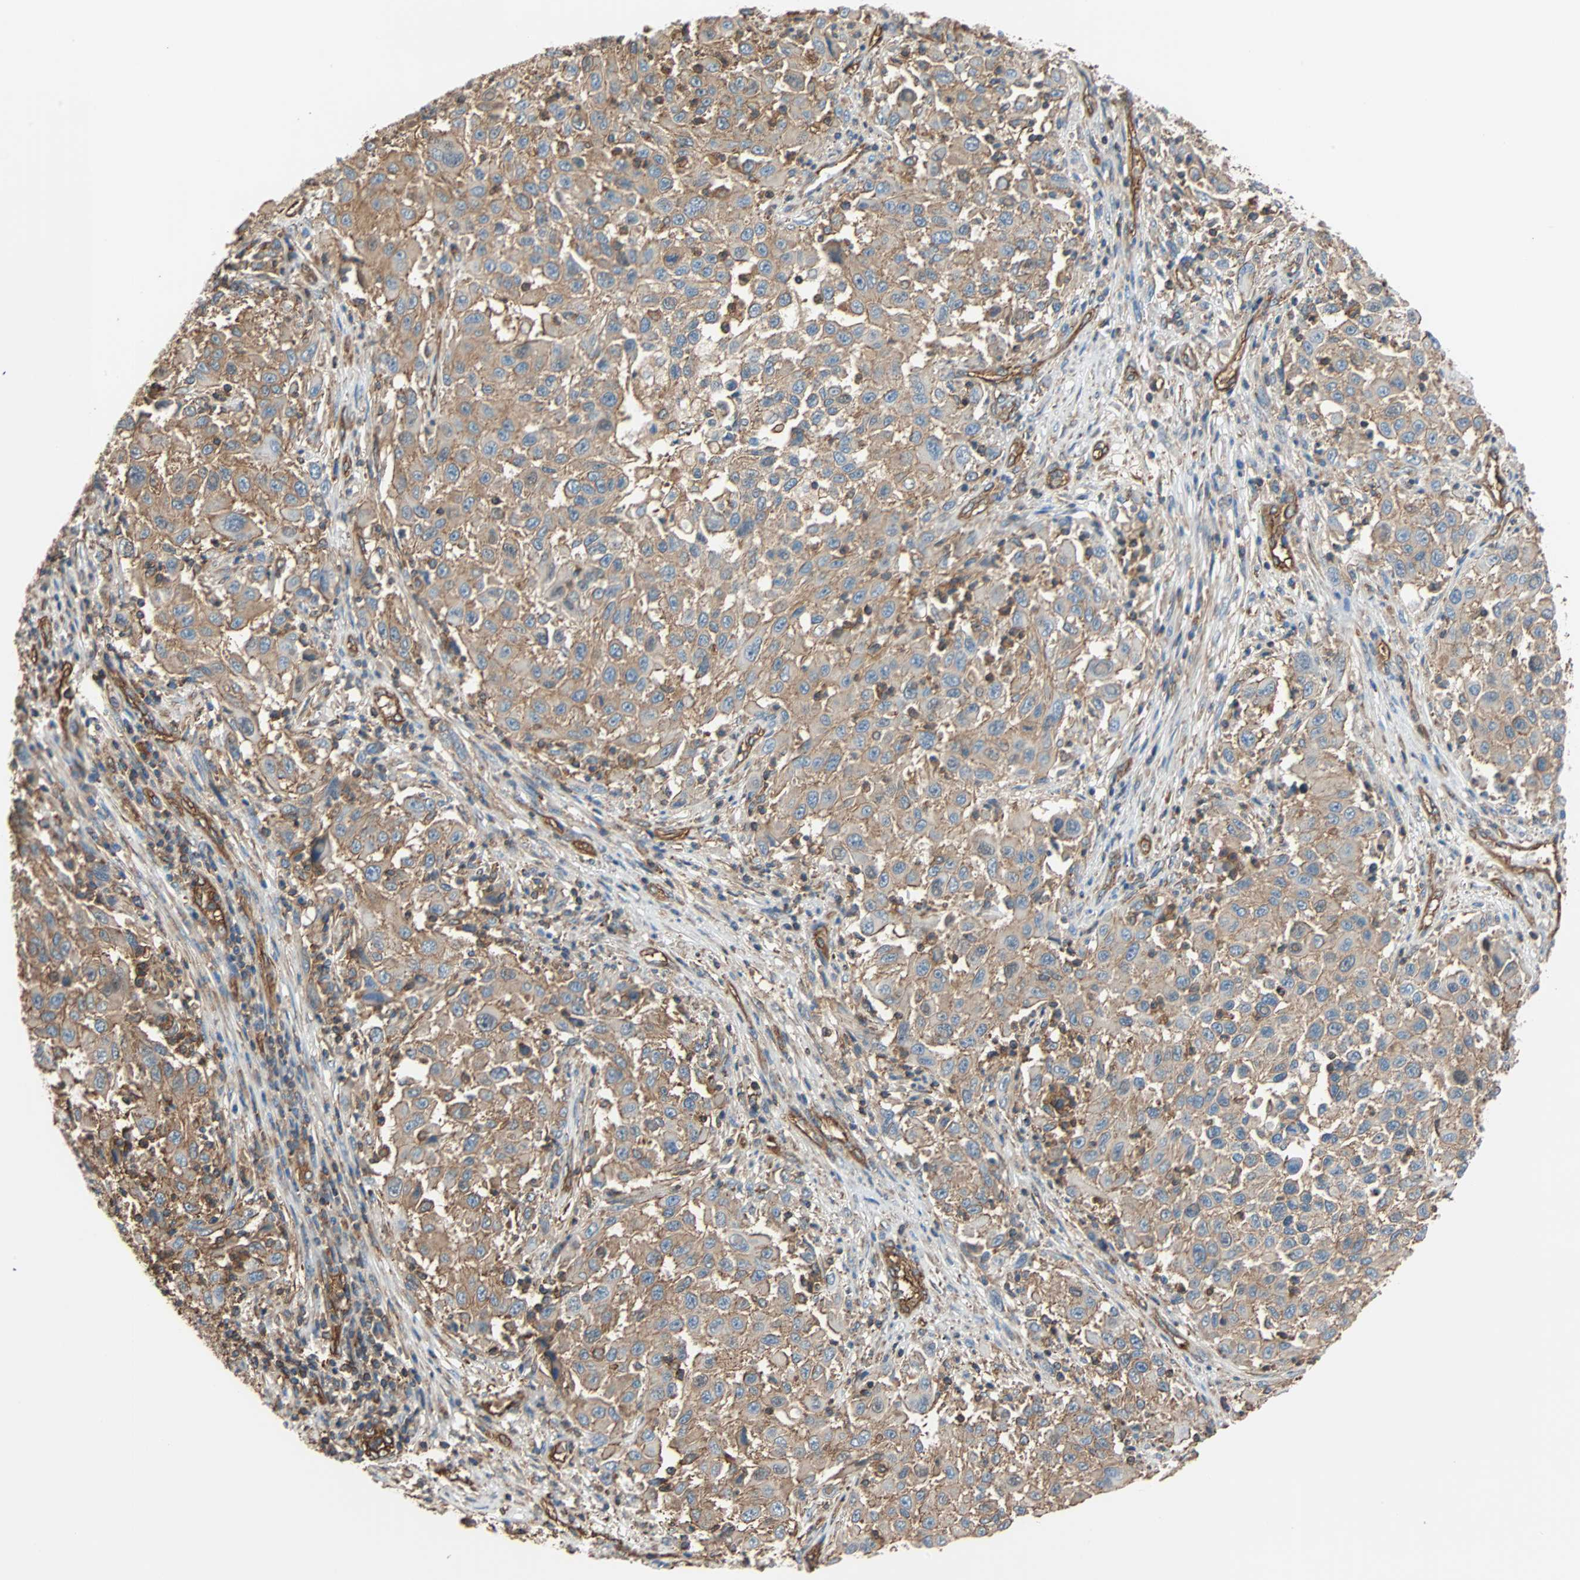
{"staining": {"intensity": "weak", "quantity": ">75%", "location": "cytoplasmic/membranous"}, "tissue": "melanoma", "cell_type": "Tumor cells", "image_type": "cancer", "snomed": [{"axis": "morphology", "description": "Malignant melanoma, Metastatic site"}, {"axis": "topography", "description": "Lymph node"}], "caption": "Immunohistochemical staining of malignant melanoma (metastatic site) demonstrates weak cytoplasmic/membranous protein positivity in about >75% of tumor cells. (Stains: DAB (3,3'-diaminobenzidine) in brown, nuclei in blue, Microscopy: brightfield microscopy at high magnification).", "gene": "GALNT10", "patient": {"sex": "male", "age": 61}}